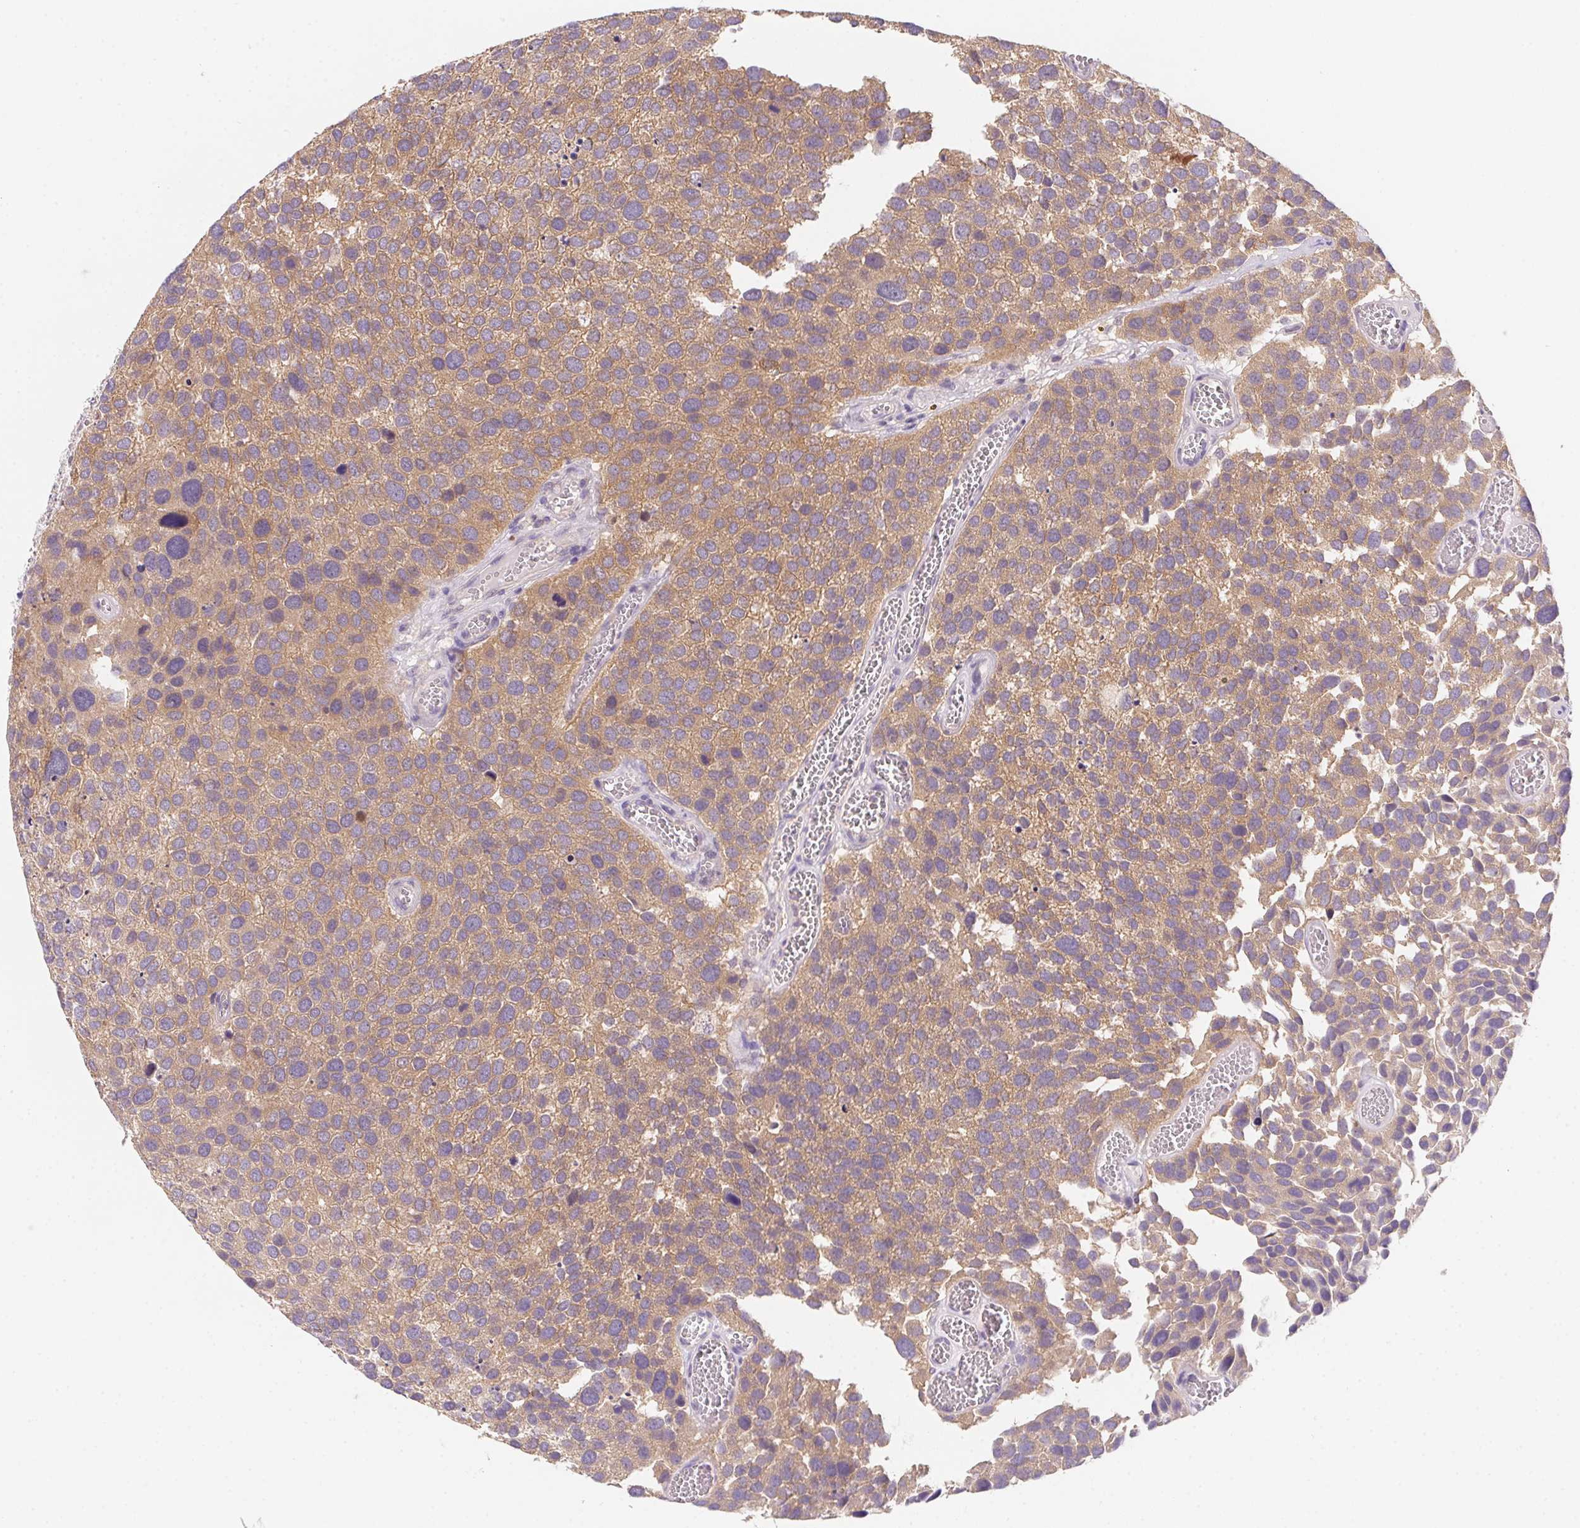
{"staining": {"intensity": "moderate", "quantity": ">75%", "location": "cytoplasmic/membranous"}, "tissue": "urothelial cancer", "cell_type": "Tumor cells", "image_type": "cancer", "snomed": [{"axis": "morphology", "description": "Urothelial carcinoma, Low grade"}, {"axis": "topography", "description": "Urinary bladder"}], "caption": "Immunohistochemical staining of urothelial carcinoma (low-grade) exhibits moderate cytoplasmic/membranous protein positivity in approximately >75% of tumor cells. The protein of interest is shown in brown color, while the nuclei are stained blue.", "gene": "PRKAA1", "patient": {"sex": "female", "age": 69}}